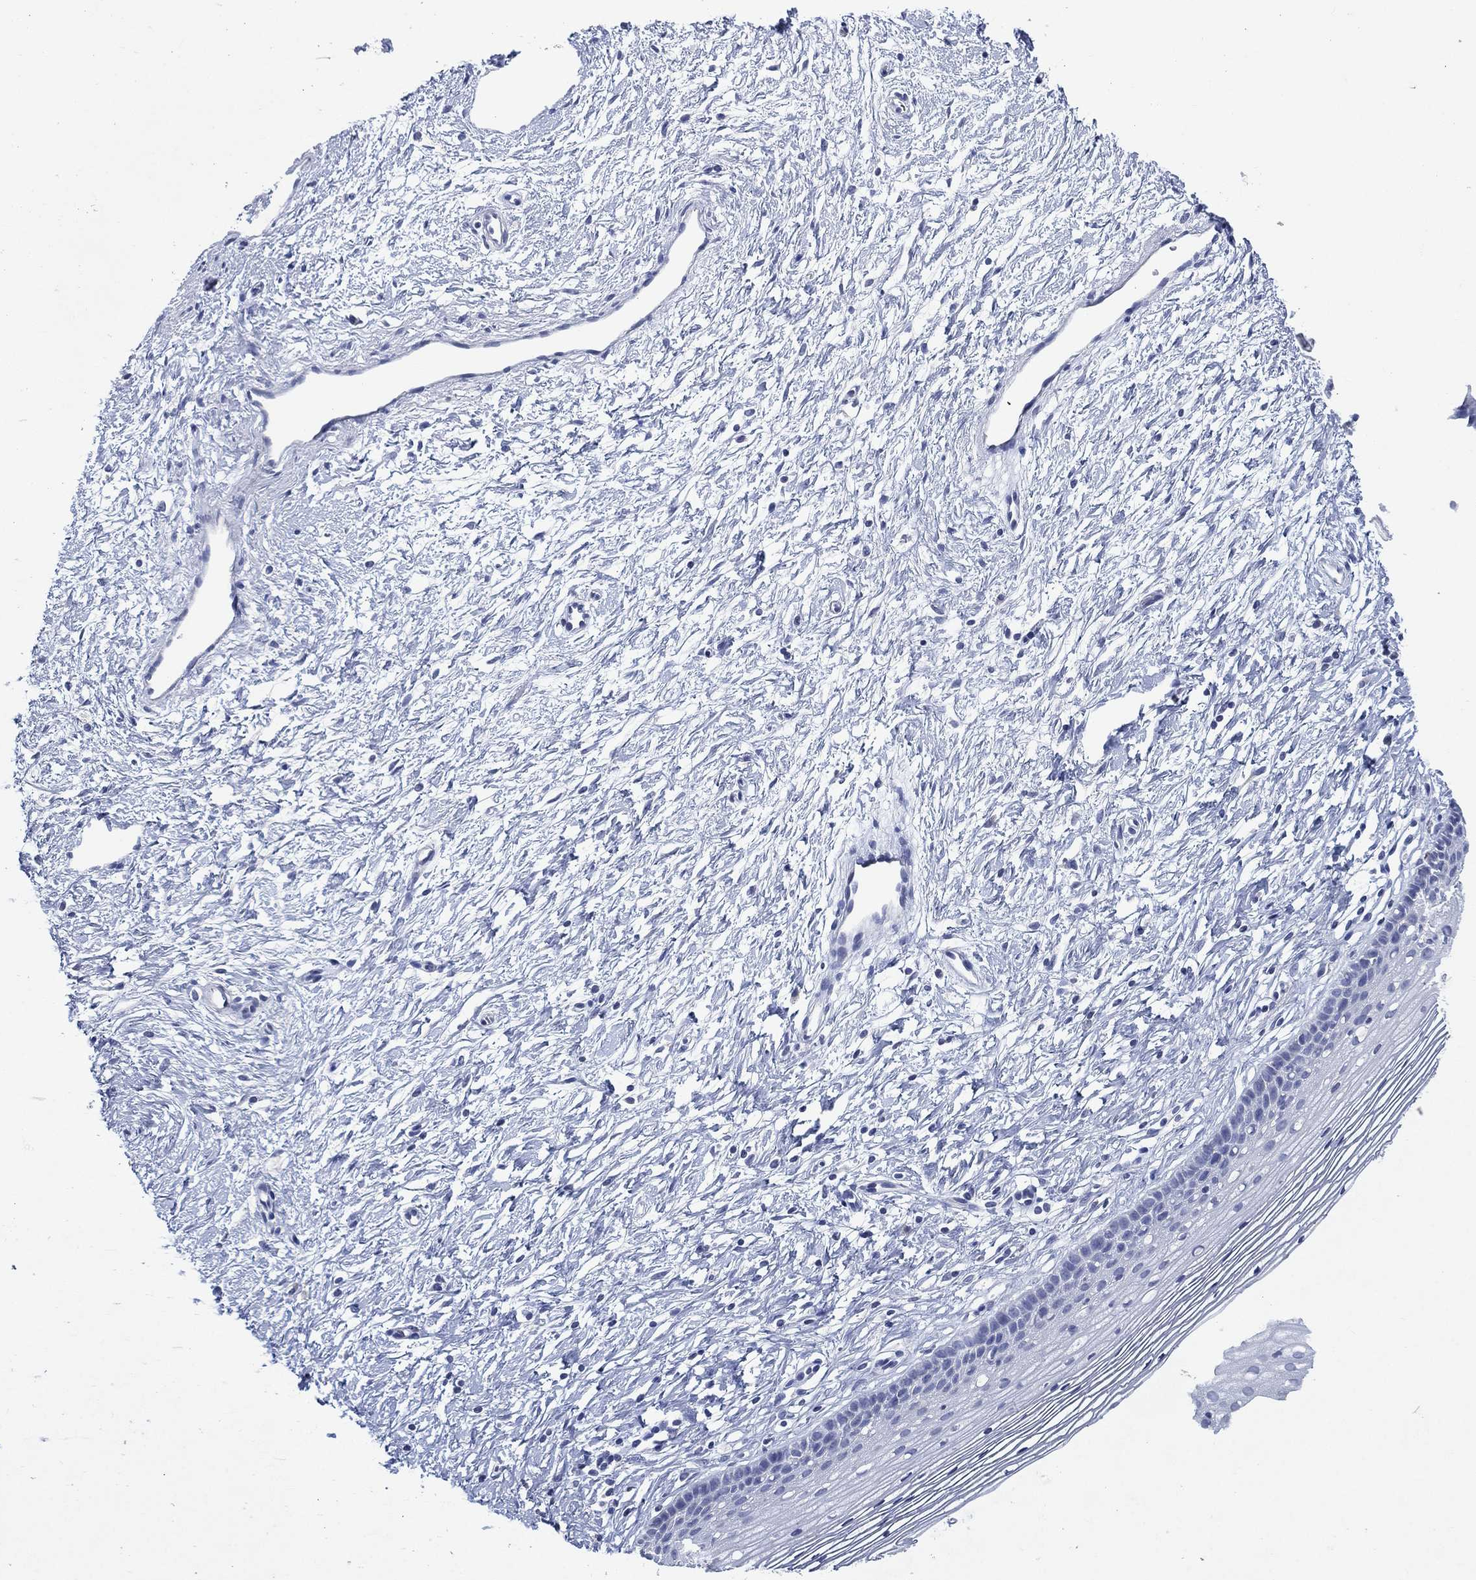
{"staining": {"intensity": "negative", "quantity": "none", "location": "none"}, "tissue": "cervix", "cell_type": "Glandular cells", "image_type": "normal", "snomed": [{"axis": "morphology", "description": "Normal tissue, NOS"}, {"axis": "topography", "description": "Cervix"}], "caption": "Human cervix stained for a protein using immunohistochemistry exhibits no positivity in glandular cells.", "gene": "KRT35", "patient": {"sex": "female", "age": 39}}